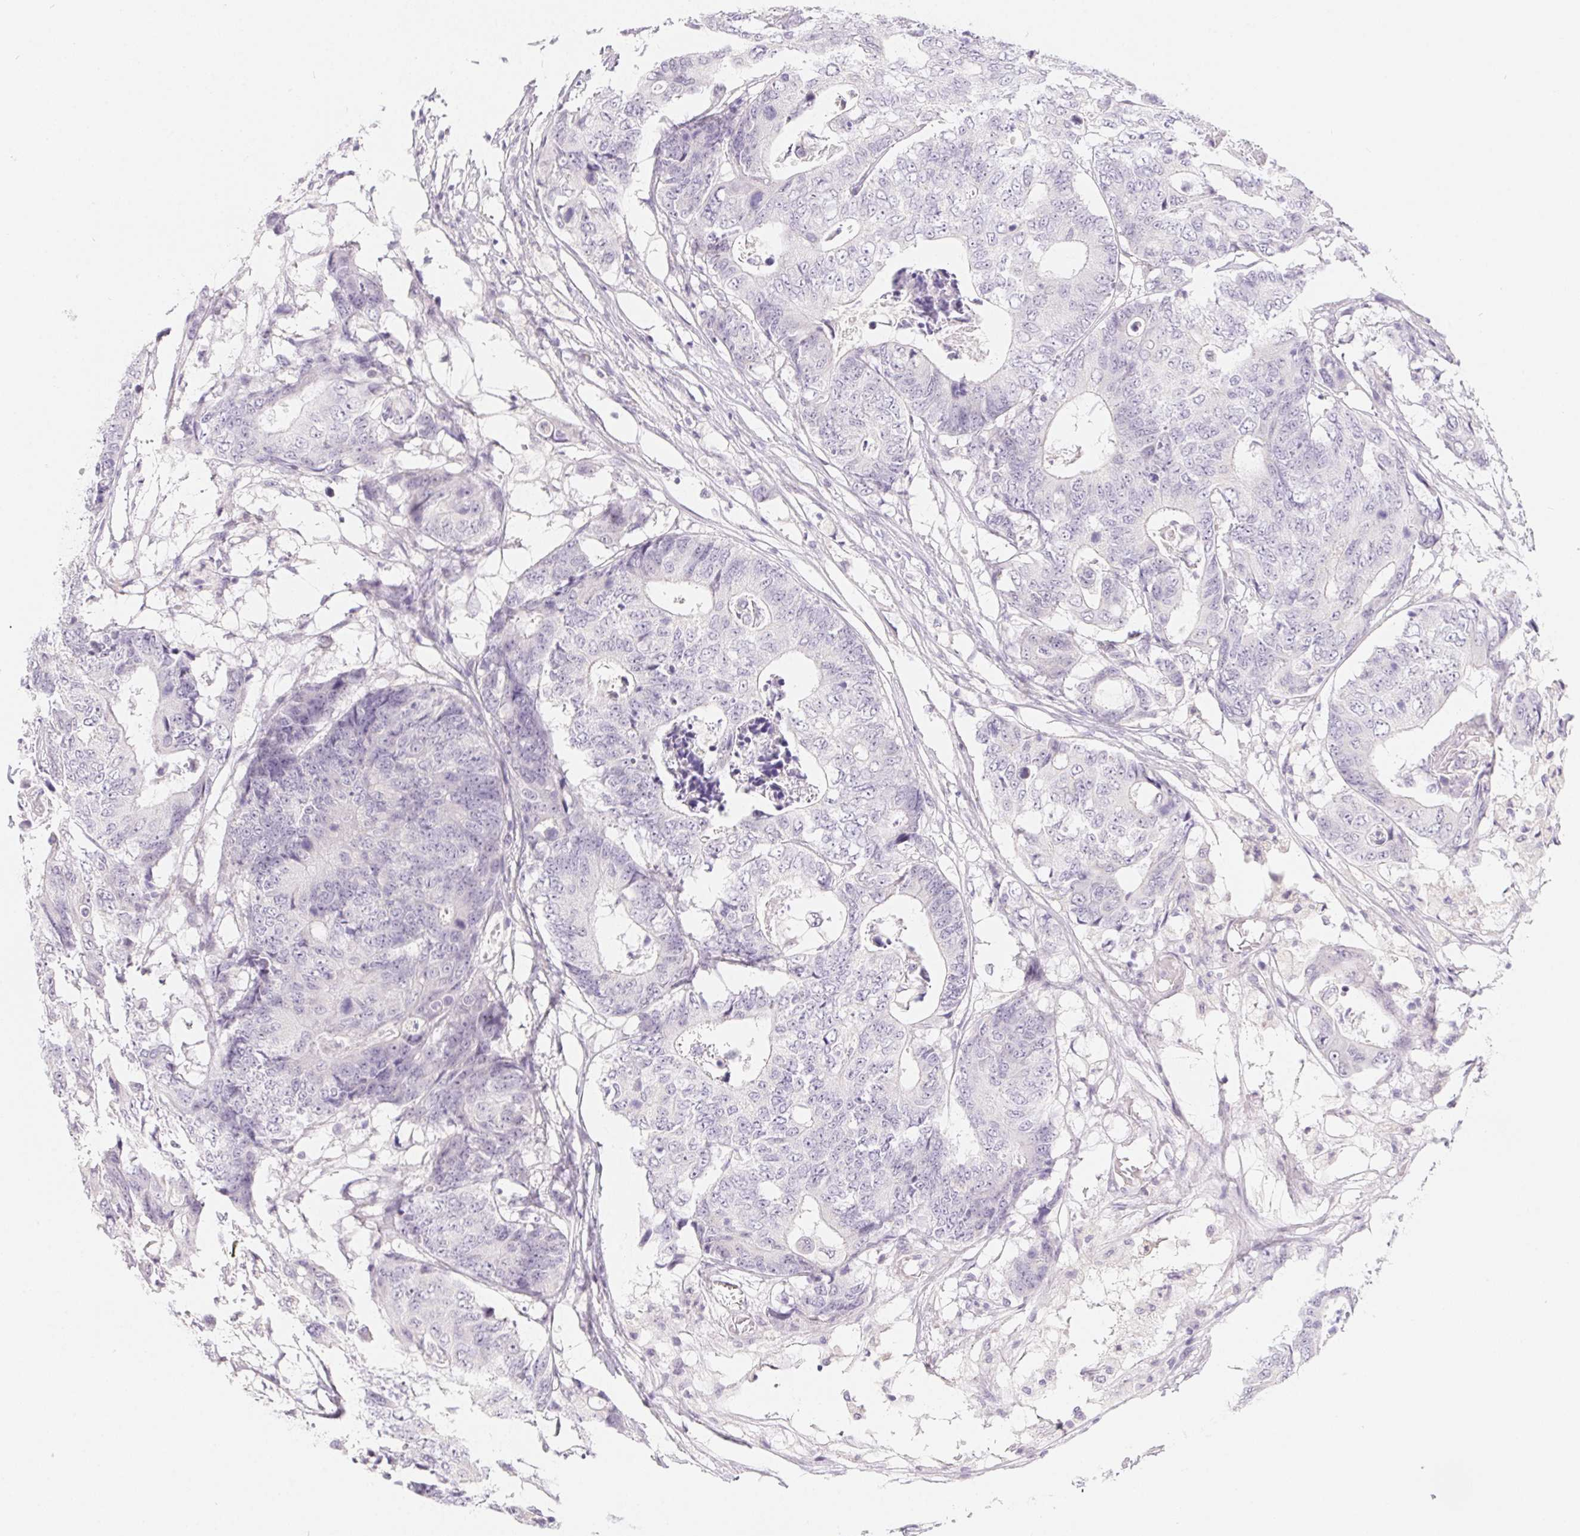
{"staining": {"intensity": "negative", "quantity": "none", "location": "none"}, "tissue": "colorectal cancer", "cell_type": "Tumor cells", "image_type": "cancer", "snomed": [{"axis": "morphology", "description": "Adenocarcinoma, NOS"}, {"axis": "topography", "description": "Colon"}], "caption": "Tumor cells are negative for protein expression in human colorectal cancer.", "gene": "MORC1", "patient": {"sex": "female", "age": 48}}